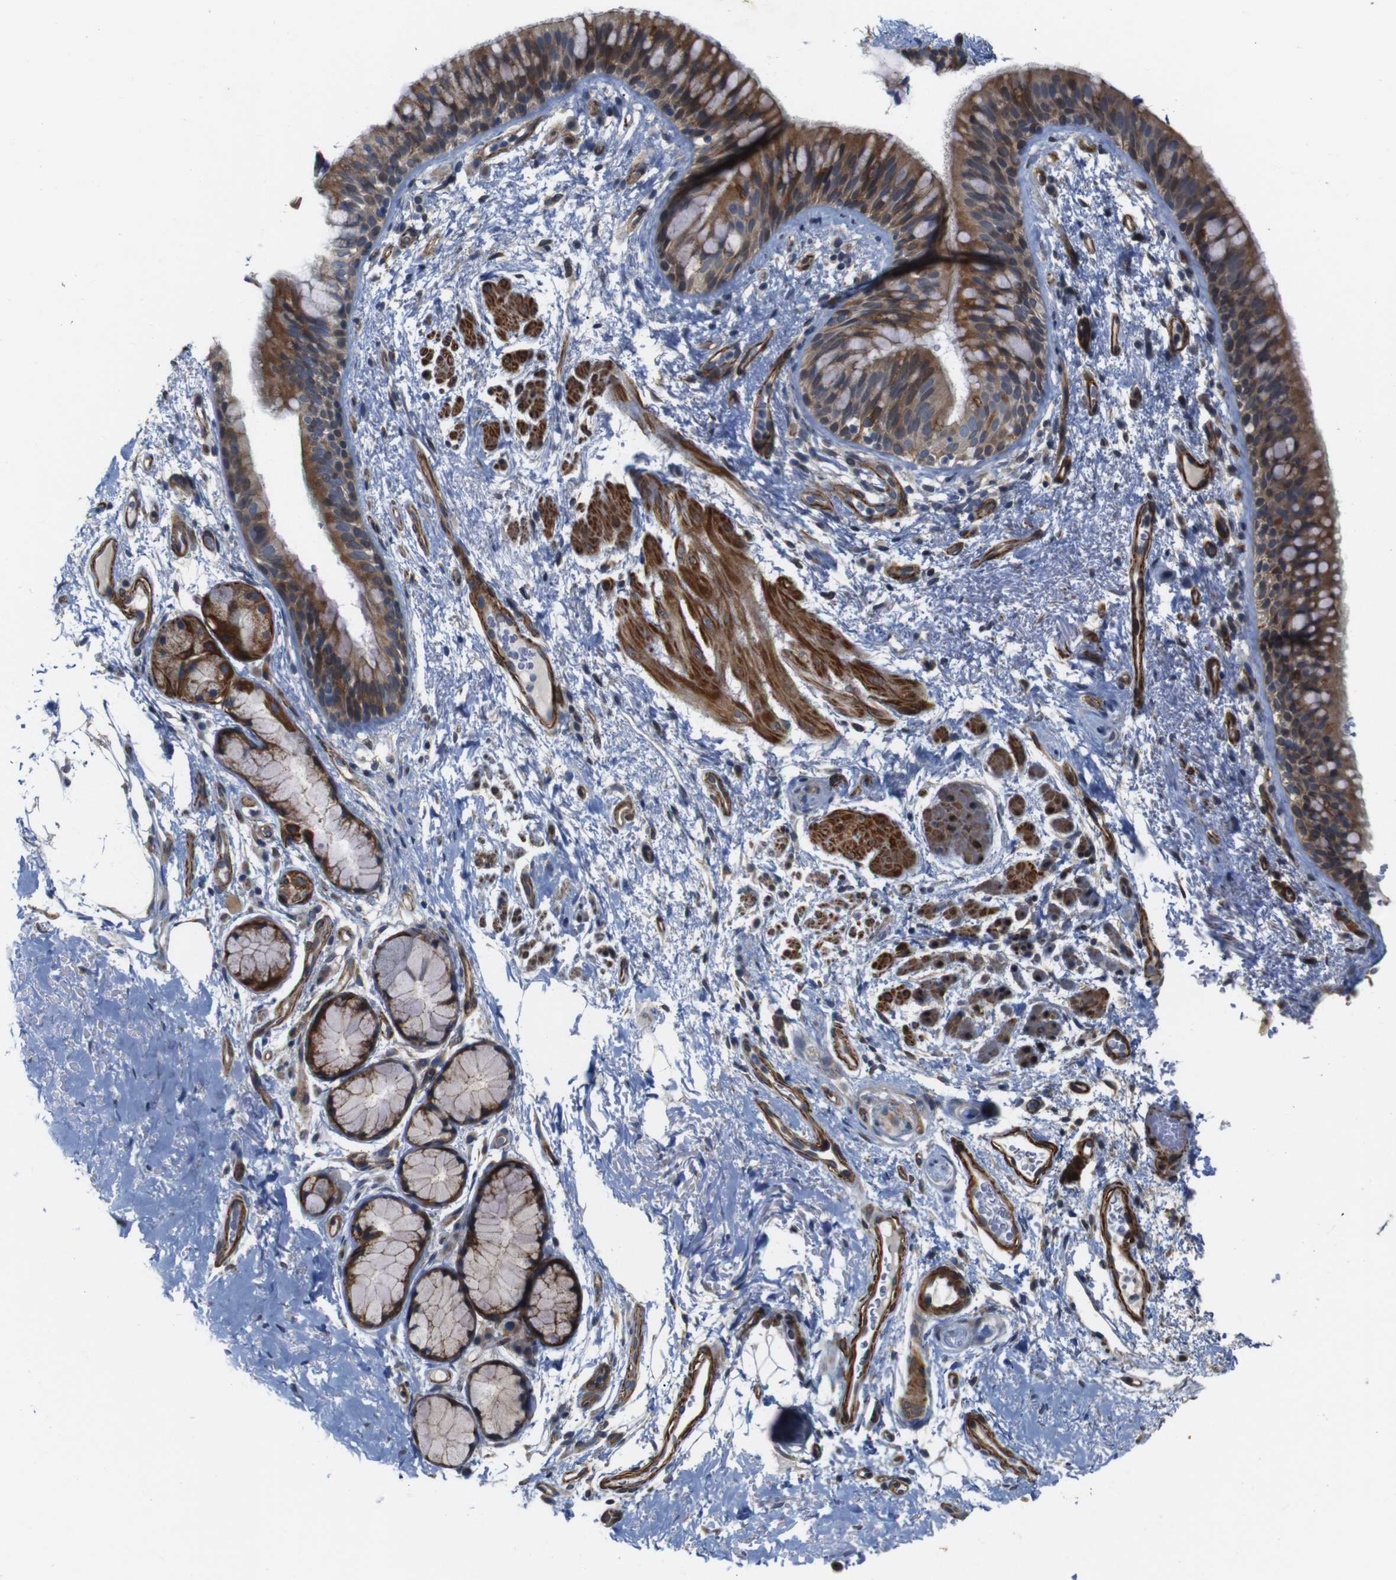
{"staining": {"intensity": "negative", "quantity": "none", "location": "none"}, "tissue": "adipose tissue", "cell_type": "Adipocytes", "image_type": "normal", "snomed": [{"axis": "morphology", "description": "Normal tissue, NOS"}, {"axis": "topography", "description": "Cartilage tissue"}, {"axis": "topography", "description": "Bronchus"}], "caption": "This is an immunohistochemistry (IHC) micrograph of unremarkable human adipose tissue. There is no expression in adipocytes.", "gene": "GGT7", "patient": {"sex": "female", "age": 73}}